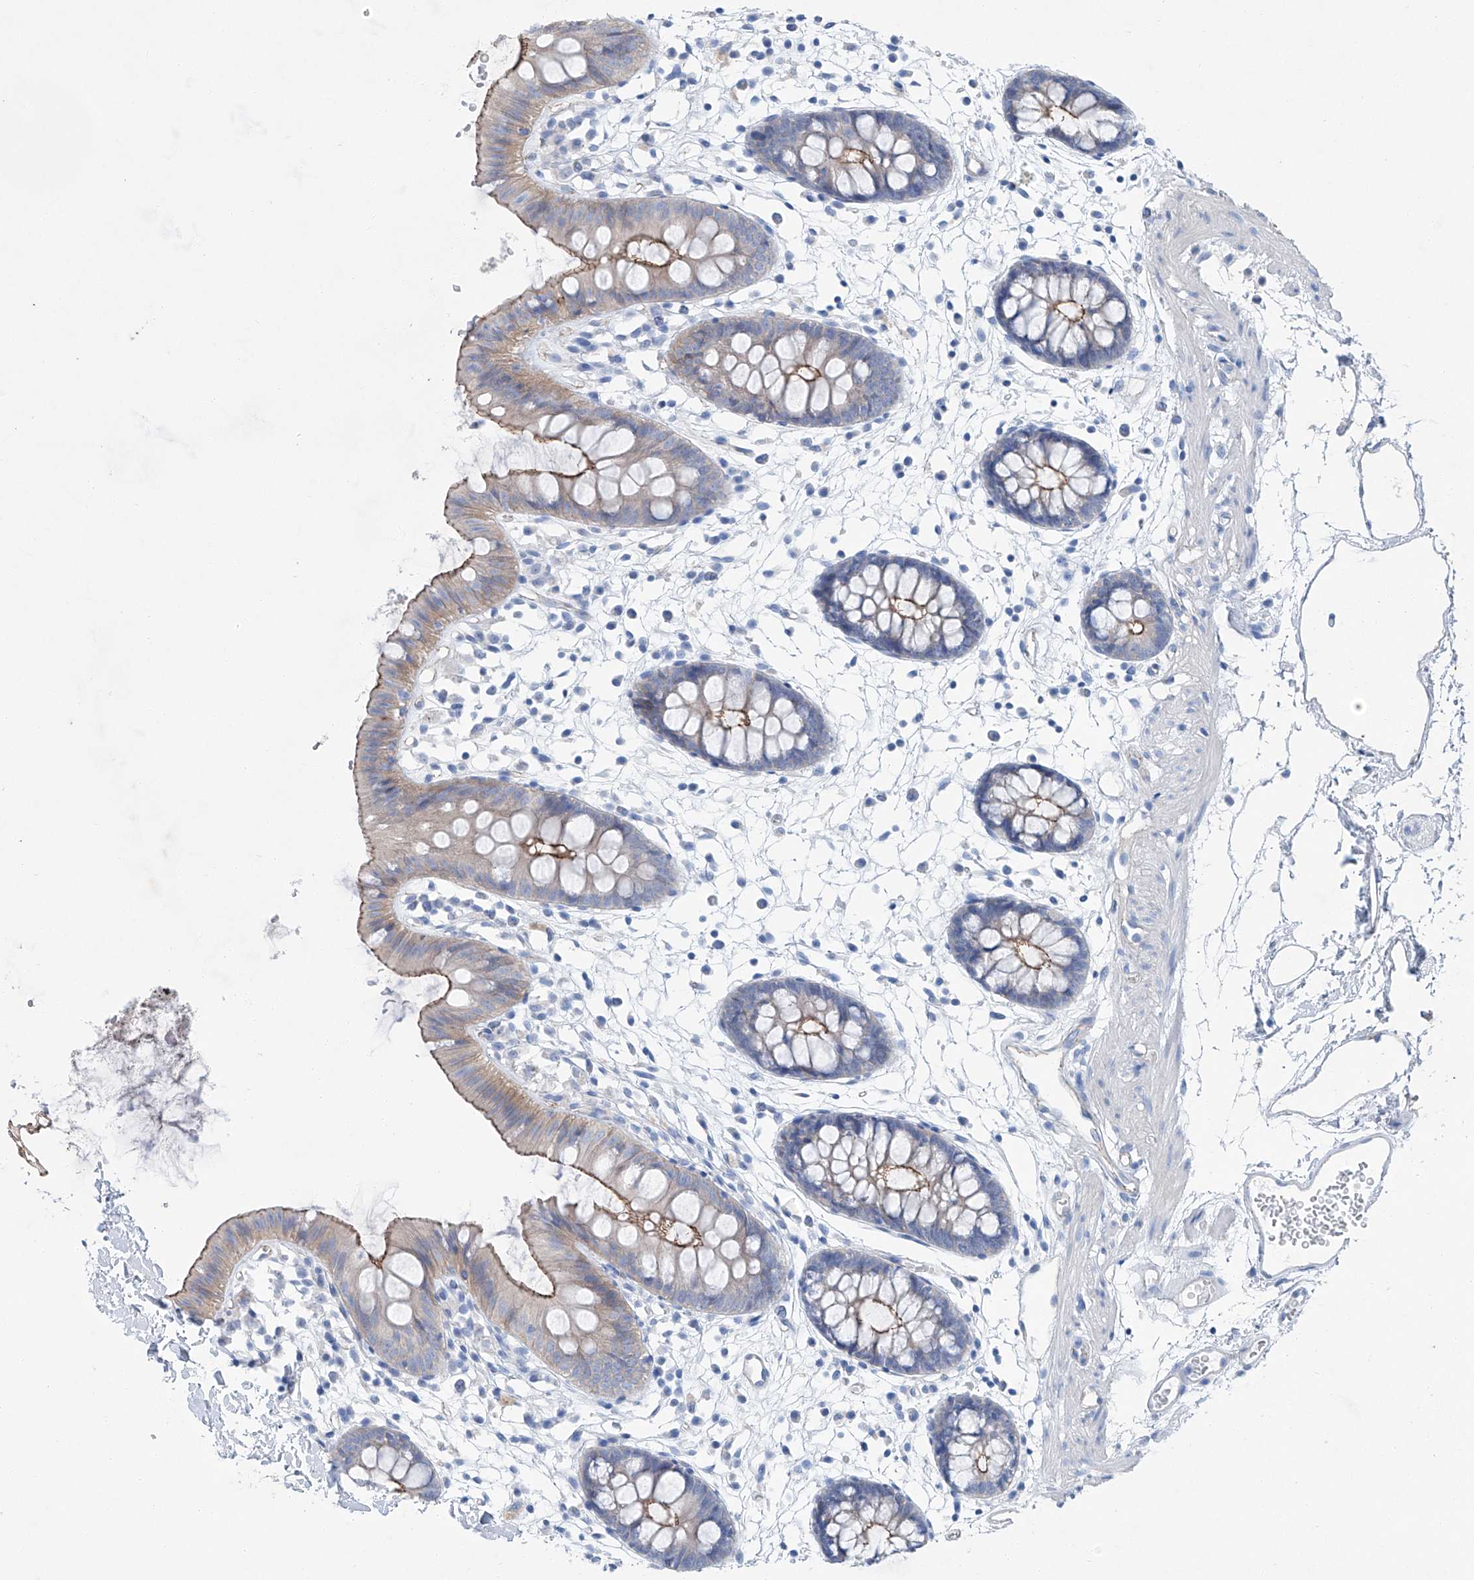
{"staining": {"intensity": "negative", "quantity": "none", "location": "none"}, "tissue": "colon", "cell_type": "Endothelial cells", "image_type": "normal", "snomed": [{"axis": "morphology", "description": "Normal tissue, NOS"}, {"axis": "topography", "description": "Colon"}], "caption": "Endothelial cells show no significant protein expression in normal colon.", "gene": "MAGI1", "patient": {"sex": "male", "age": 56}}